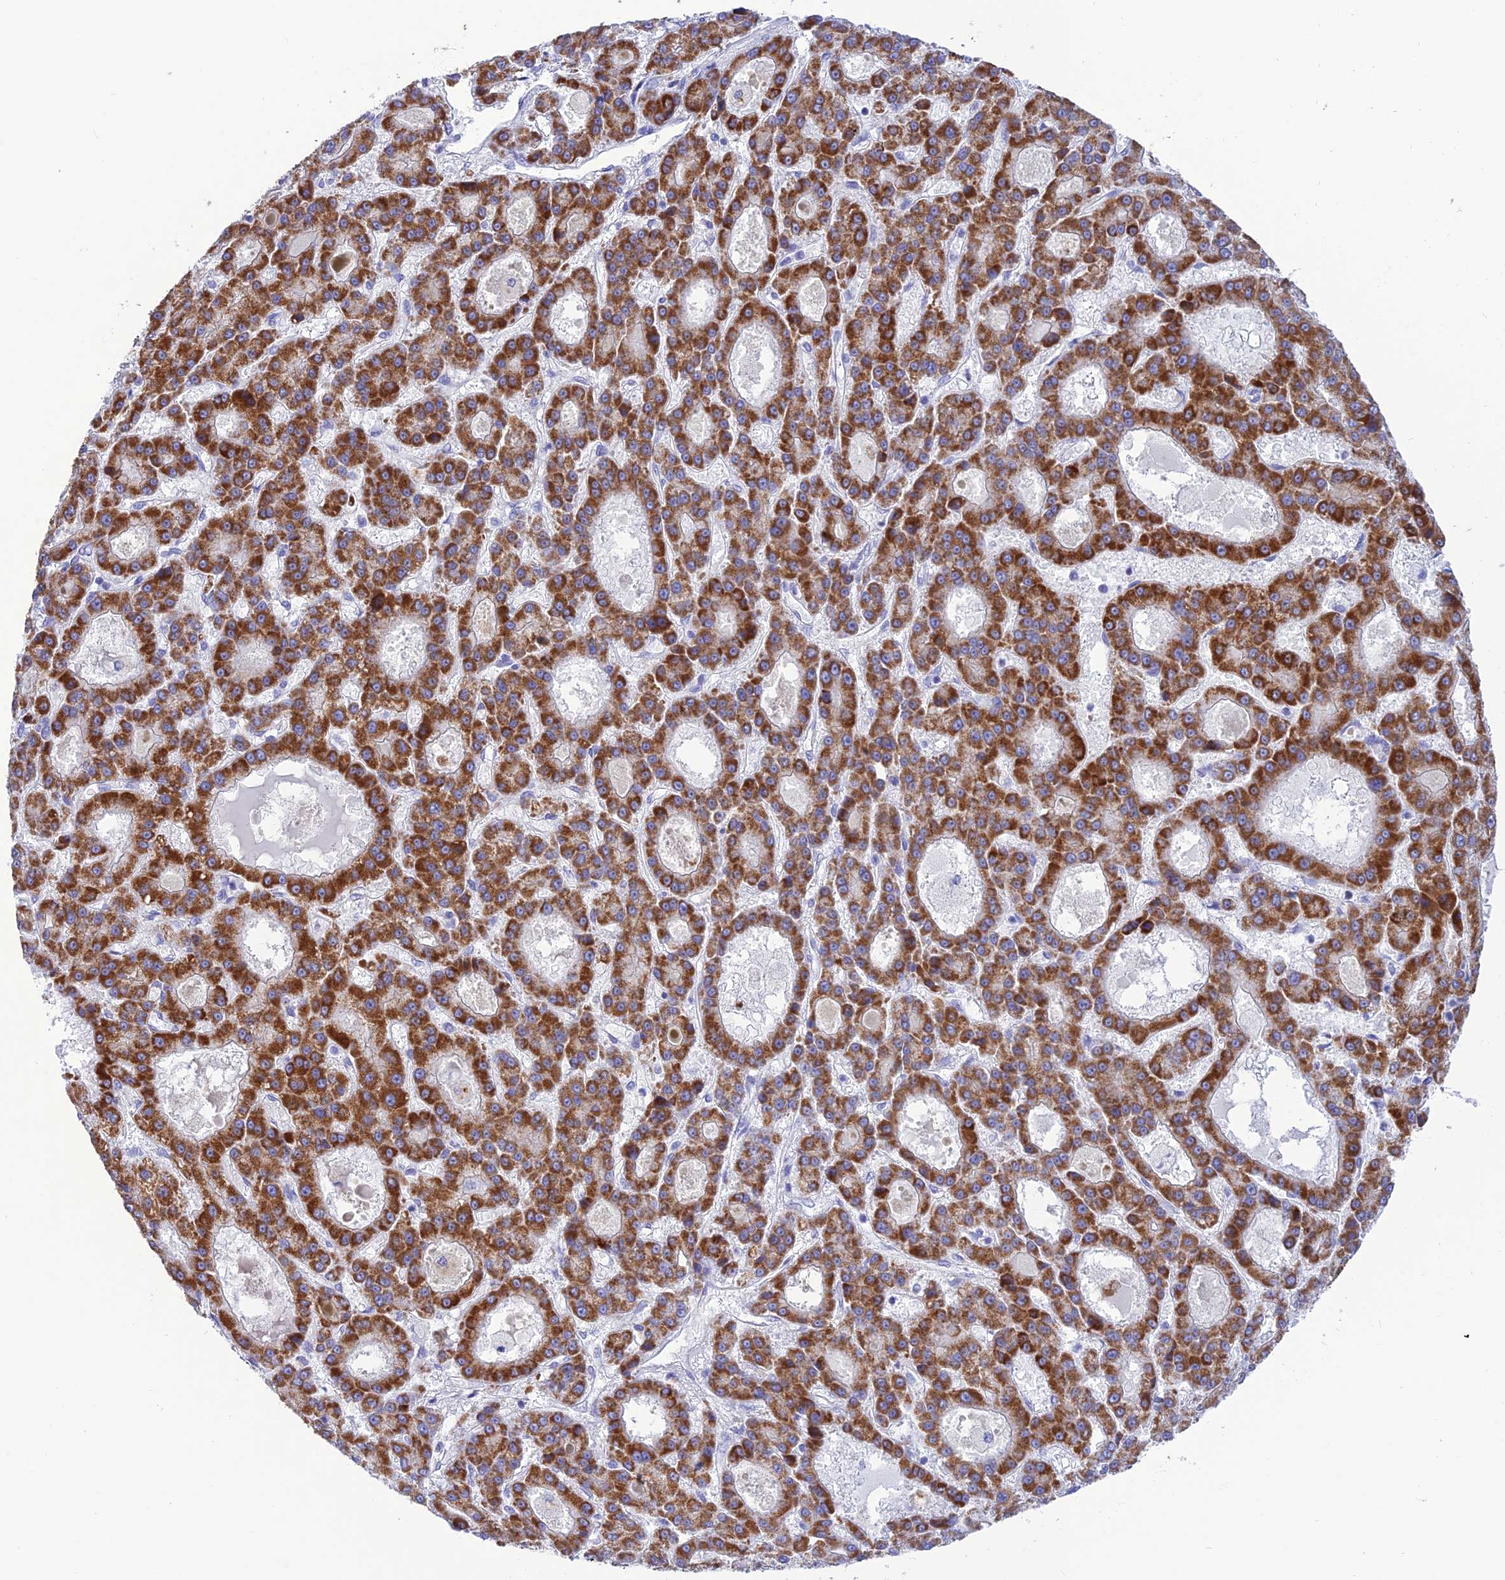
{"staining": {"intensity": "strong", "quantity": ">75%", "location": "cytoplasmic/membranous"}, "tissue": "liver cancer", "cell_type": "Tumor cells", "image_type": "cancer", "snomed": [{"axis": "morphology", "description": "Carcinoma, Hepatocellular, NOS"}, {"axis": "topography", "description": "Liver"}], "caption": "Immunohistochemistry histopathology image of neoplastic tissue: human hepatocellular carcinoma (liver) stained using IHC shows high levels of strong protein expression localized specifically in the cytoplasmic/membranous of tumor cells, appearing as a cytoplasmic/membranous brown color.", "gene": "GLYATL1", "patient": {"sex": "male", "age": 70}}